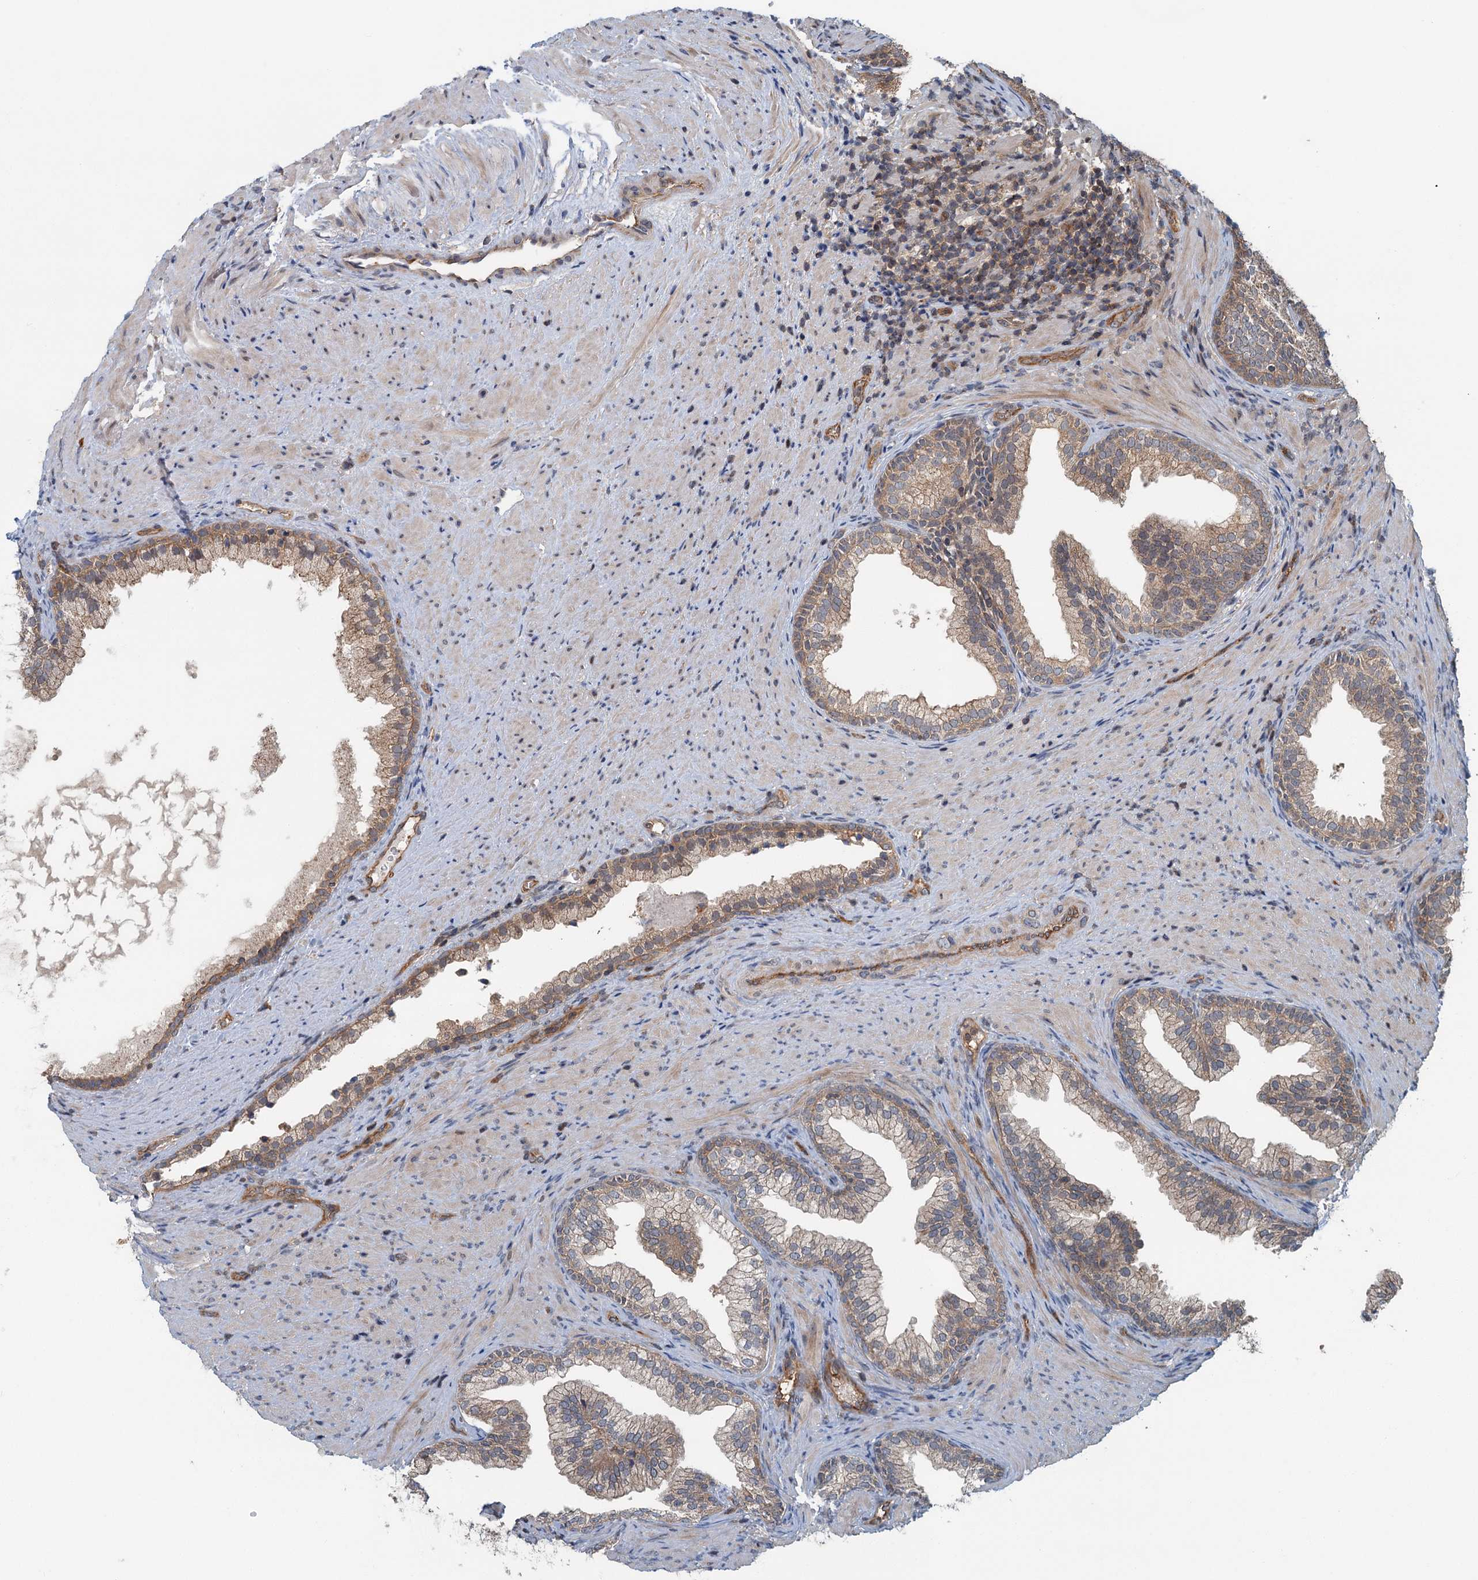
{"staining": {"intensity": "moderate", "quantity": ">75%", "location": "cytoplasmic/membranous"}, "tissue": "prostate", "cell_type": "Glandular cells", "image_type": "normal", "snomed": [{"axis": "morphology", "description": "Normal tissue, NOS"}, {"axis": "topography", "description": "Prostate"}], "caption": "Immunohistochemical staining of normal prostate shows moderate cytoplasmic/membranous protein positivity in about >75% of glandular cells. The staining was performed using DAB to visualize the protein expression in brown, while the nuclei were stained in blue with hematoxylin (Magnification: 20x).", "gene": "ZNF527", "patient": {"sex": "male", "age": 76}}